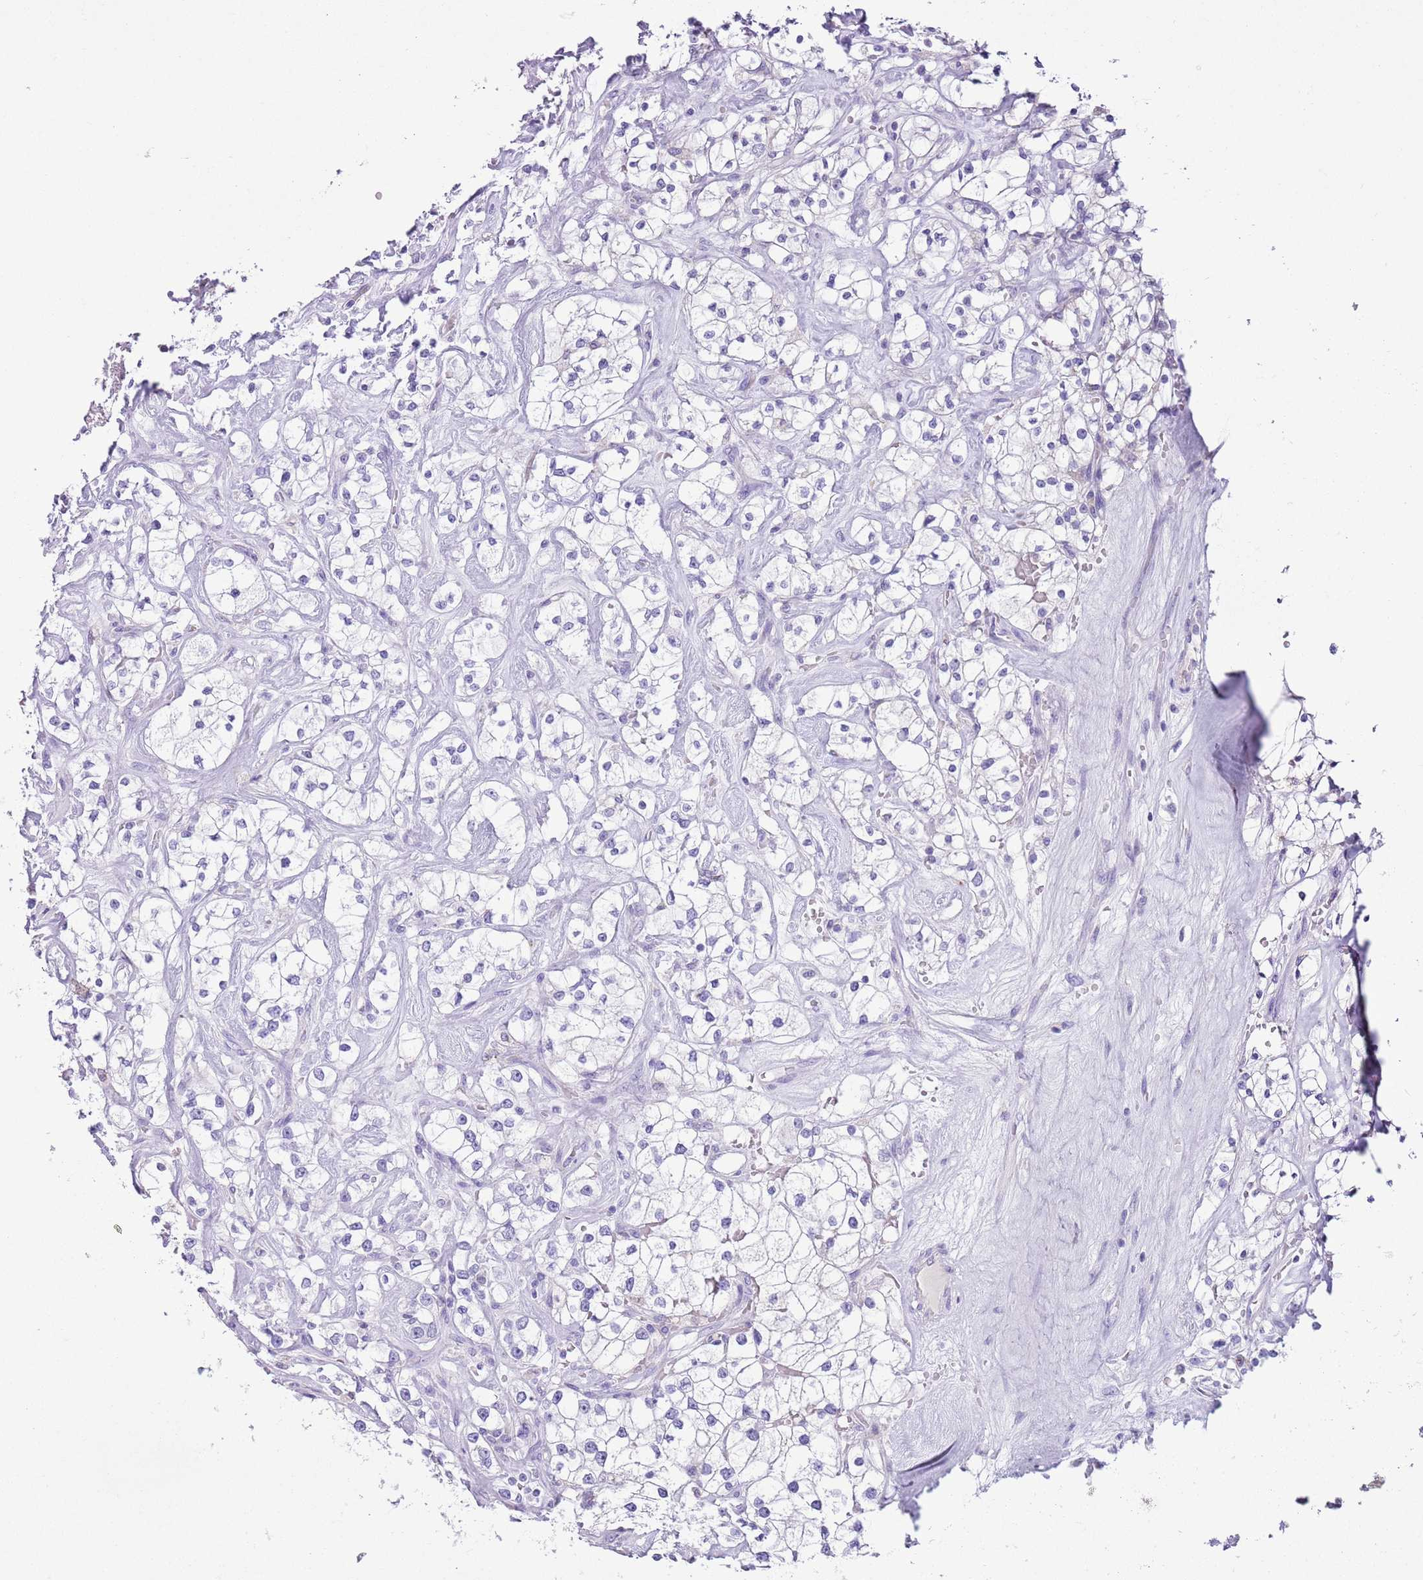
{"staining": {"intensity": "negative", "quantity": "none", "location": "none"}, "tissue": "renal cancer", "cell_type": "Tumor cells", "image_type": "cancer", "snomed": [{"axis": "morphology", "description": "Adenocarcinoma, NOS"}, {"axis": "topography", "description": "Kidney"}], "caption": "A high-resolution micrograph shows IHC staining of adenocarcinoma (renal), which exhibits no significant positivity in tumor cells. Brightfield microscopy of immunohistochemistry (IHC) stained with DAB (brown) and hematoxylin (blue), captured at high magnification.", "gene": "ZNF697", "patient": {"sex": "male", "age": 77}}